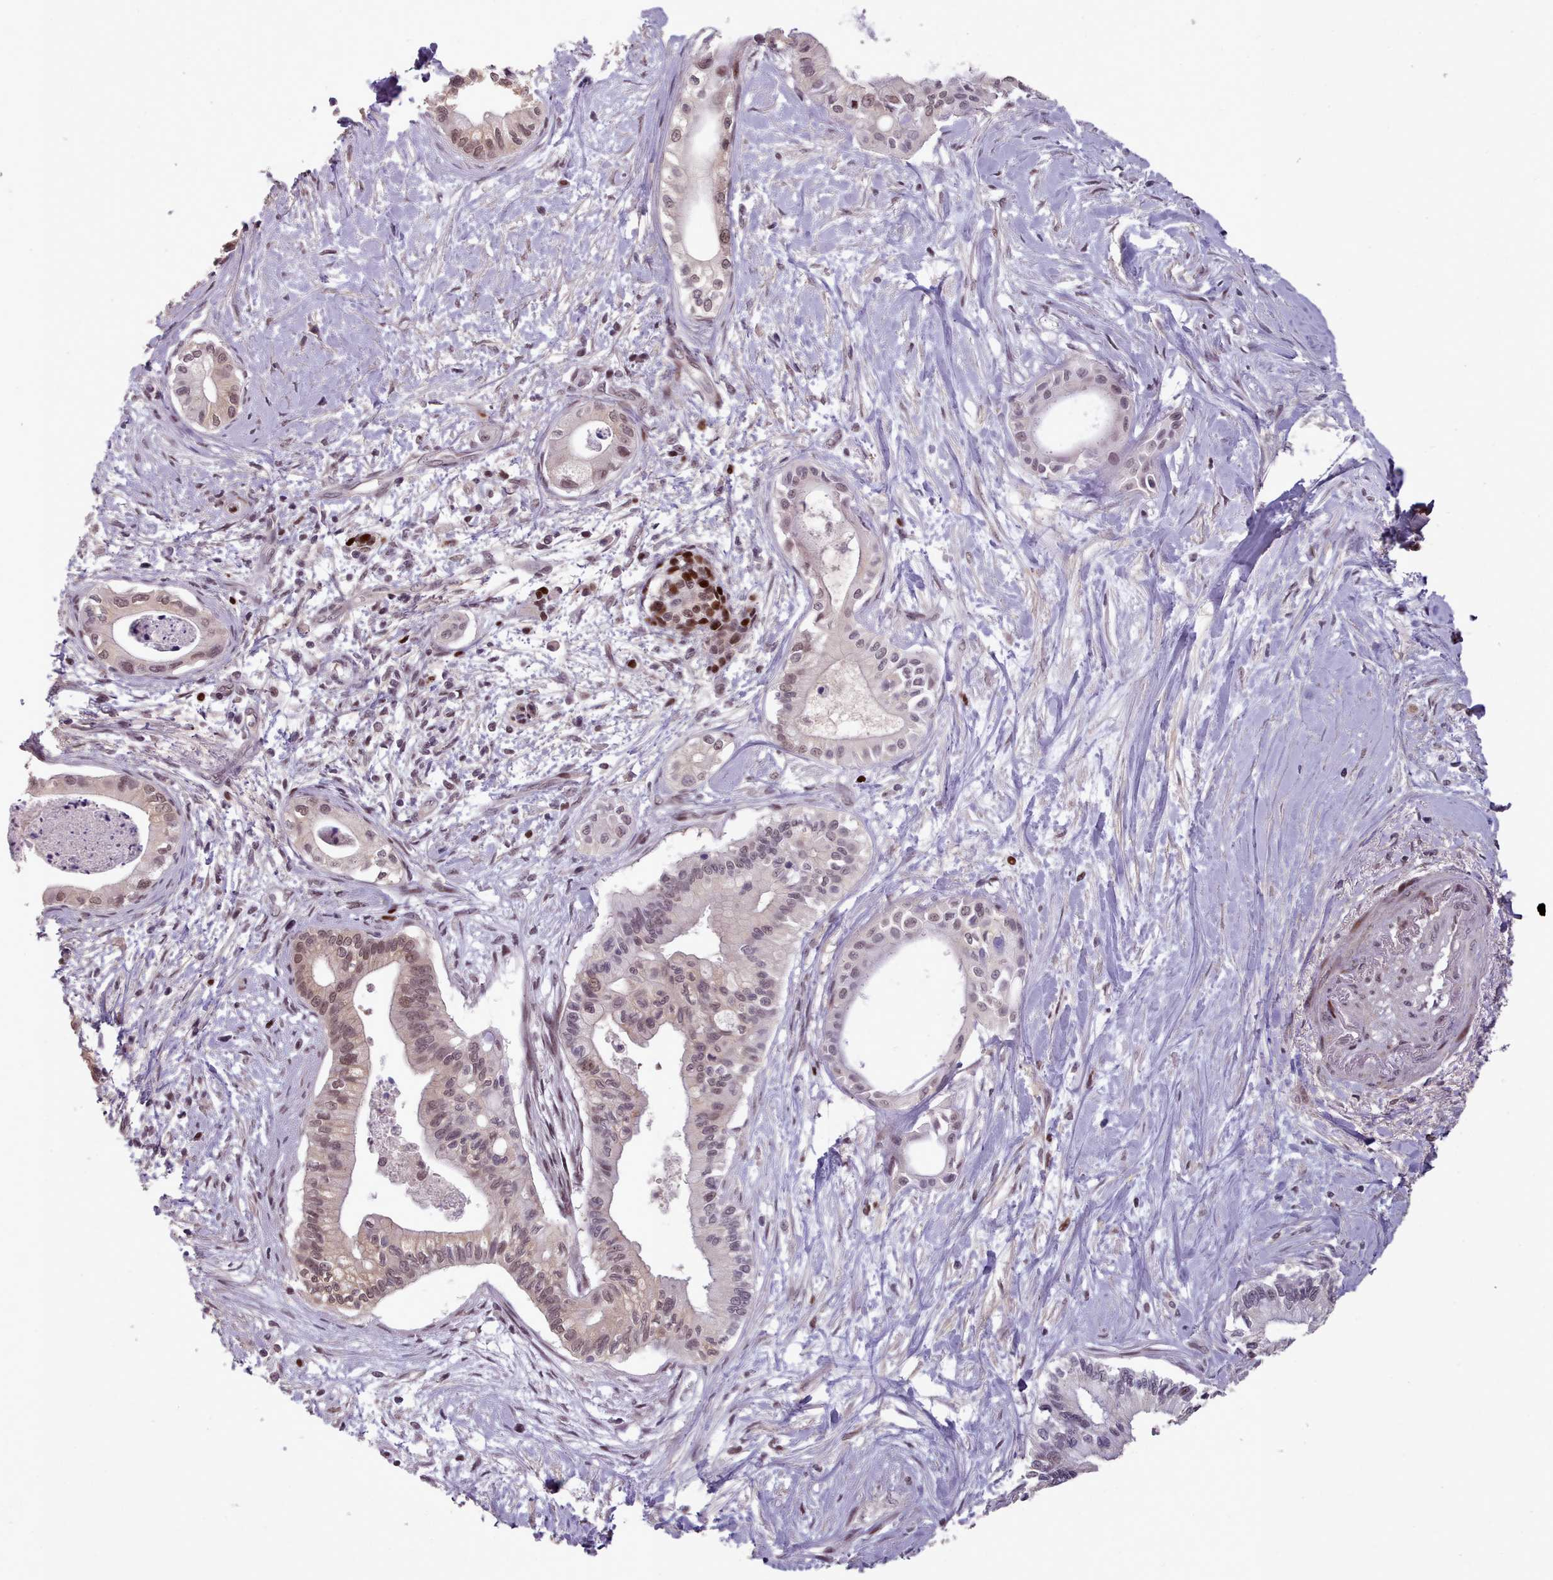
{"staining": {"intensity": "weak", "quantity": ">75%", "location": "nuclear"}, "tissue": "pancreatic cancer", "cell_type": "Tumor cells", "image_type": "cancer", "snomed": [{"axis": "morphology", "description": "Adenocarcinoma, NOS"}, {"axis": "topography", "description": "Pancreas"}], "caption": "Weak nuclear protein expression is seen in approximately >75% of tumor cells in pancreatic cancer. Ihc stains the protein in brown and the nuclei are stained blue.", "gene": "ENSA", "patient": {"sex": "male", "age": 78}}